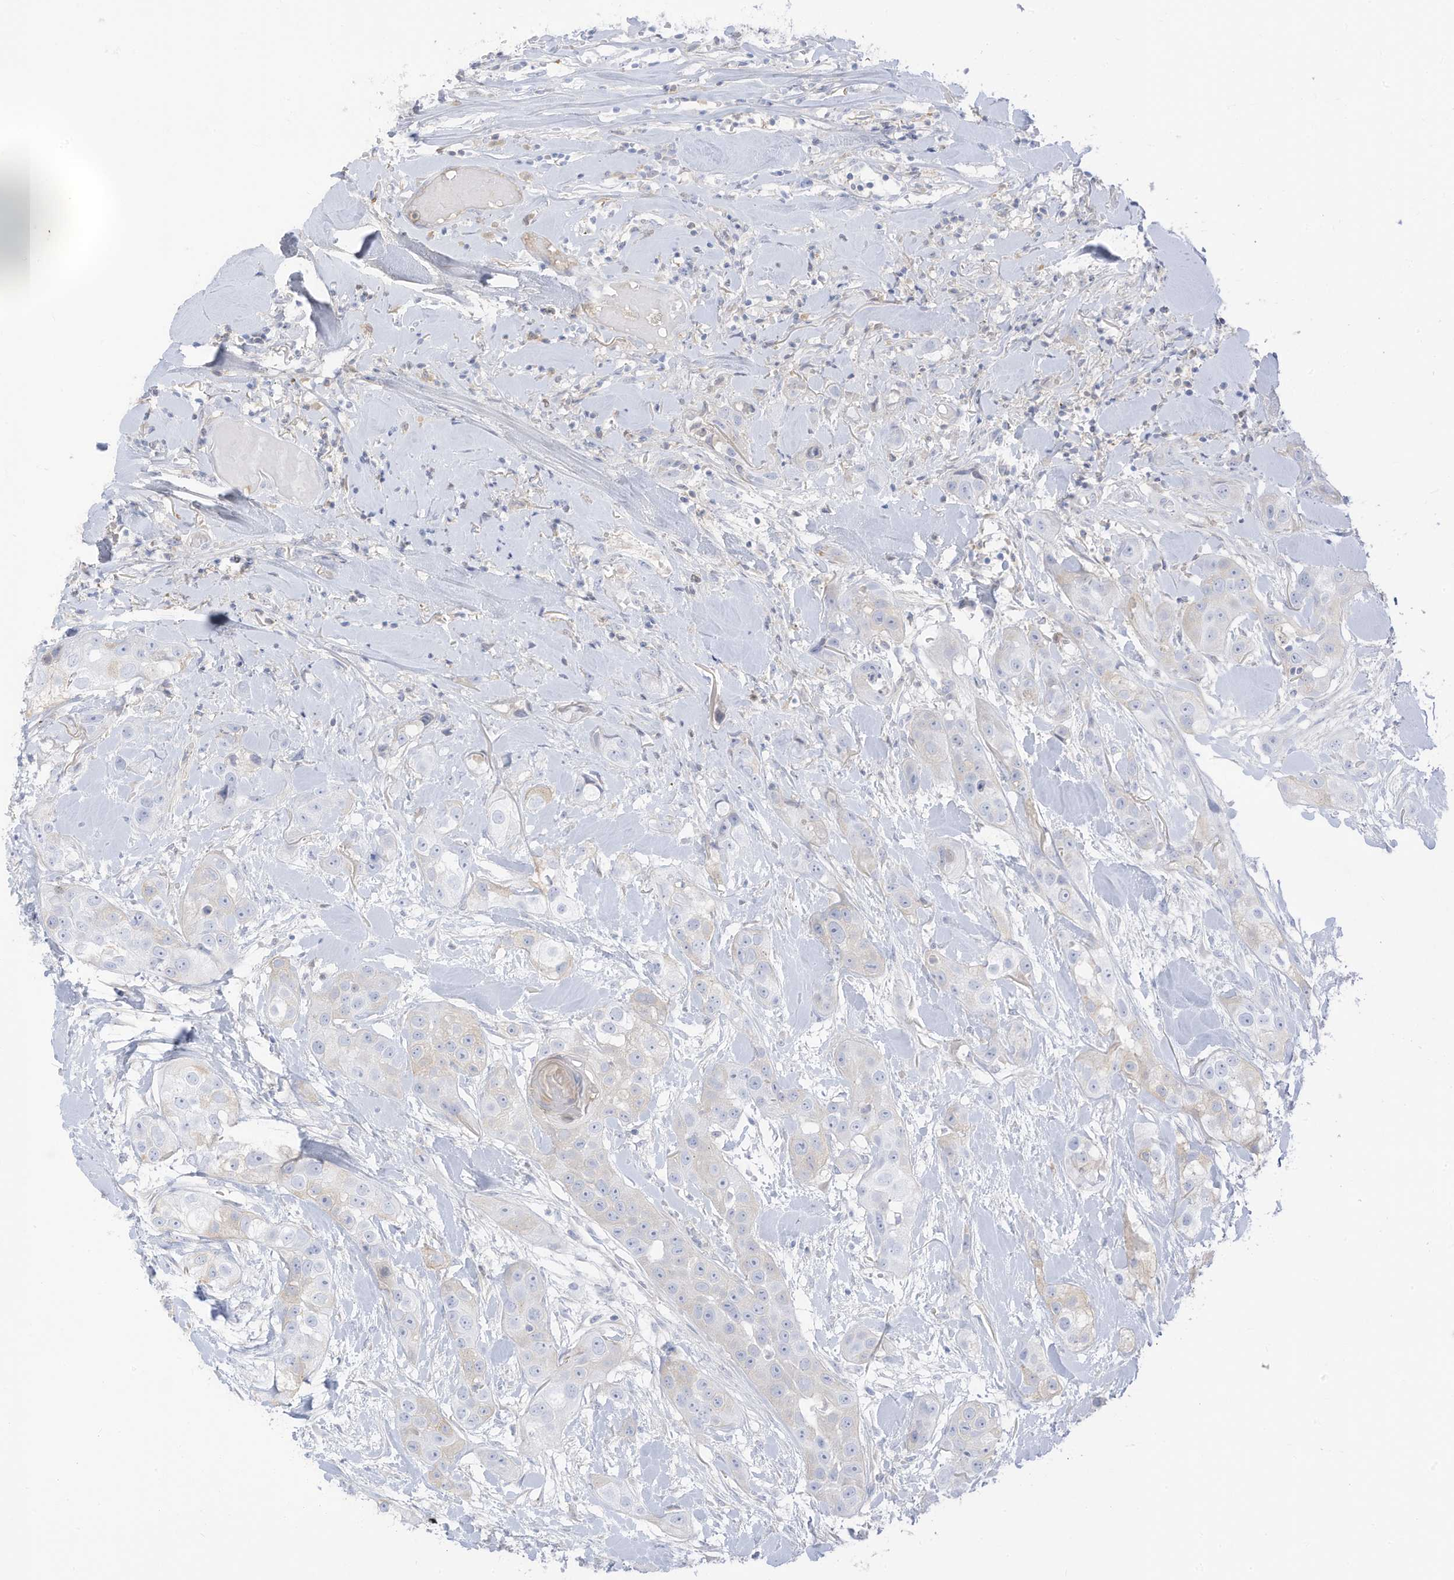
{"staining": {"intensity": "negative", "quantity": "none", "location": "none"}, "tissue": "head and neck cancer", "cell_type": "Tumor cells", "image_type": "cancer", "snomed": [{"axis": "morphology", "description": "Normal tissue, NOS"}, {"axis": "morphology", "description": "Squamous cell carcinoma, NOS"}, {"axis": "topography", "description": "Skeletal muscle"}, {"axis": "topography", "description": "Head-Neck"}], "caption": "Tumor cells are negative for brown protein staining in head and neck cancer.", "gene": "HSD17B13", "patient": {"sex": "male", "age": 51}}